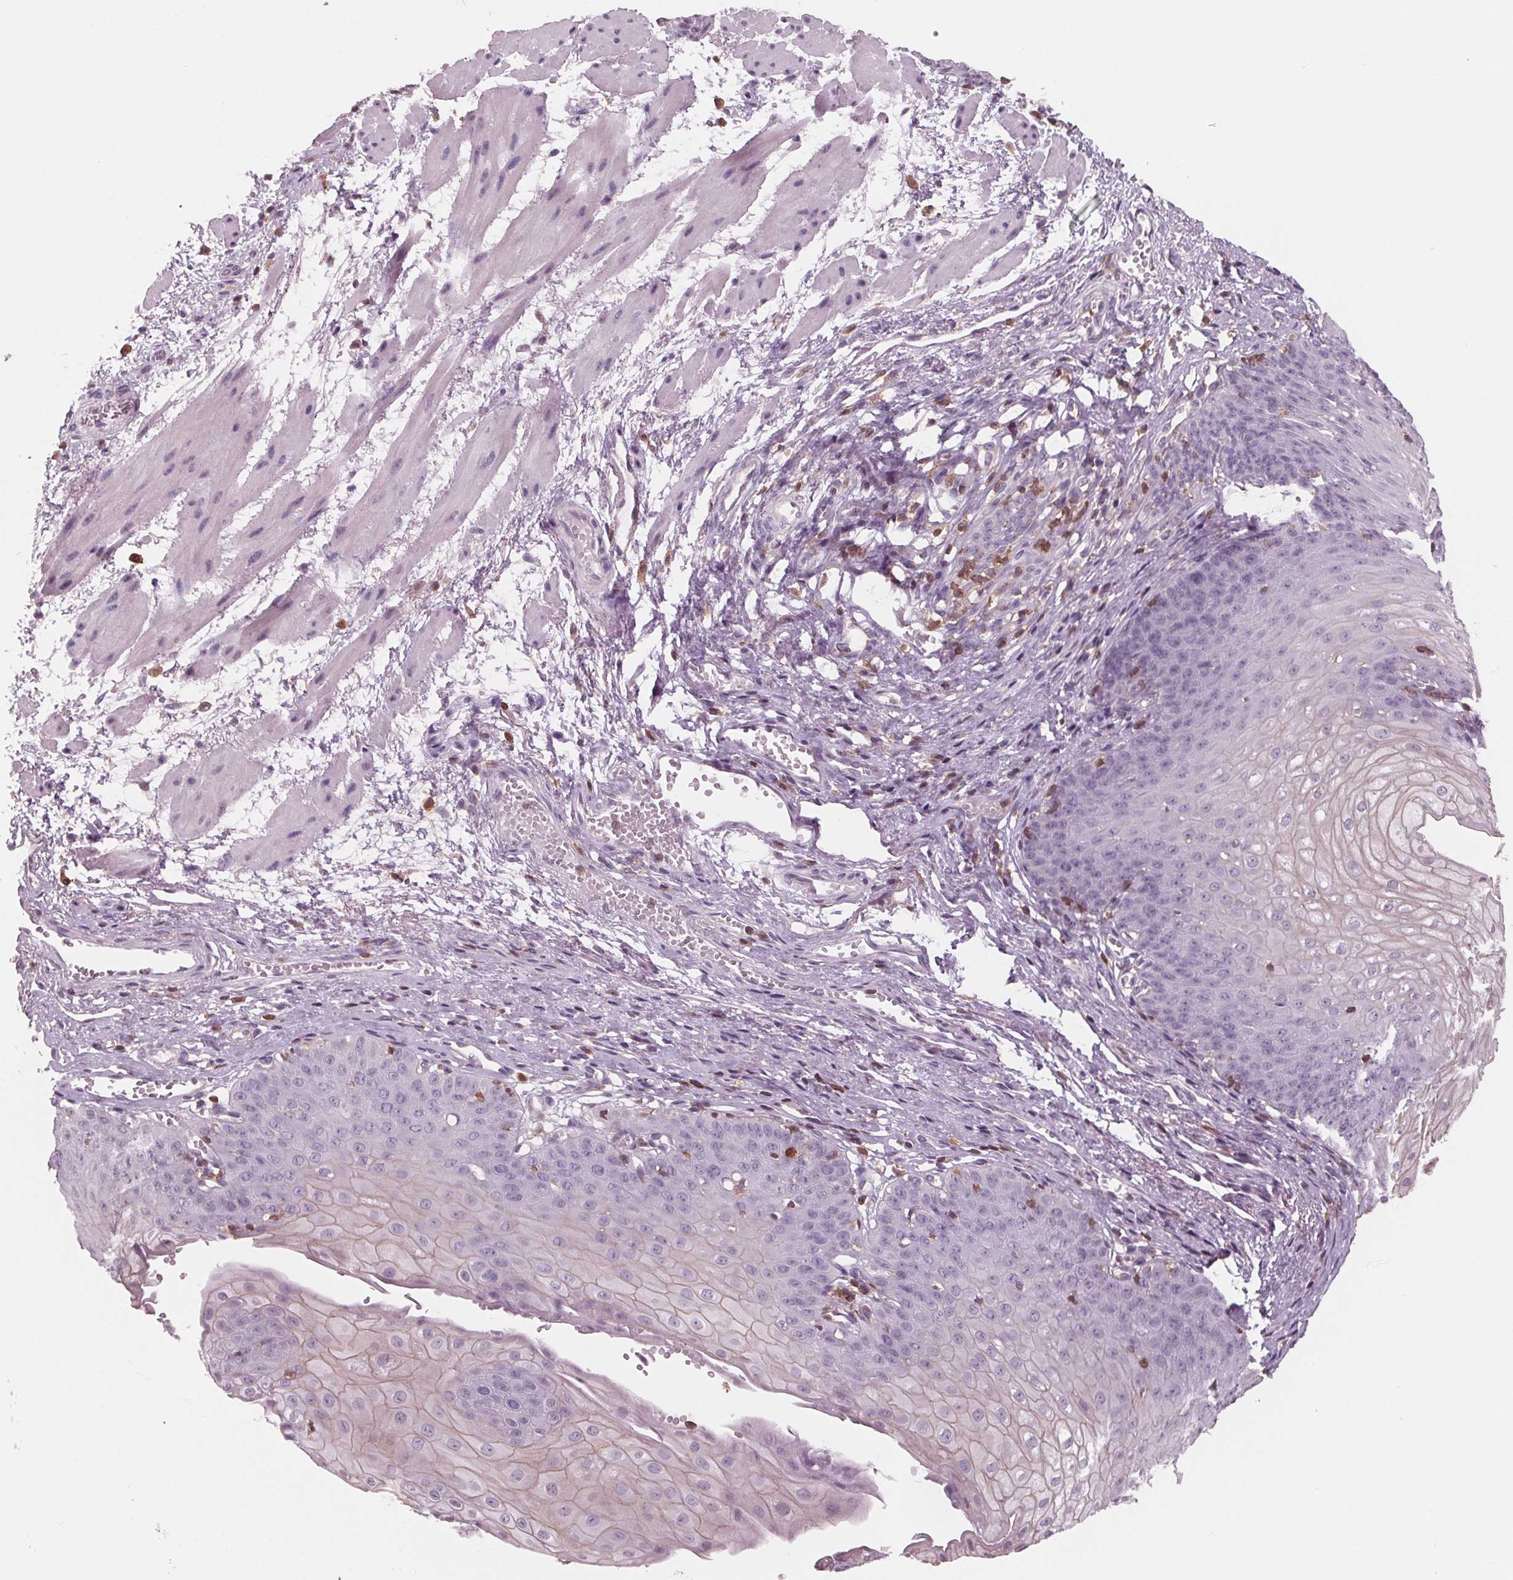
{"staining": {"intensity": "negative", "quantity": "none", "location": "none"}, "tissue": "esophagus", "cell_type": "Squamous epithelial cells", "image_type": "normal", "snomed": [{"axis": "morphology", "description": "Normal tissue, NOS"}, {"axis": "topography", "description": "Esophagus"}], "caption": "Immunohistochemistry (IHC) image of unremarkable human esophagus stained for a protein (brown), which shows no positivity in squamous epithelial cells. (DAB (3,3'-diaminobenzidine) IHC with hematoxylin counter stain).", "gene": "ARHGAP25", "patient": {"sex": "male", "age": 71}}